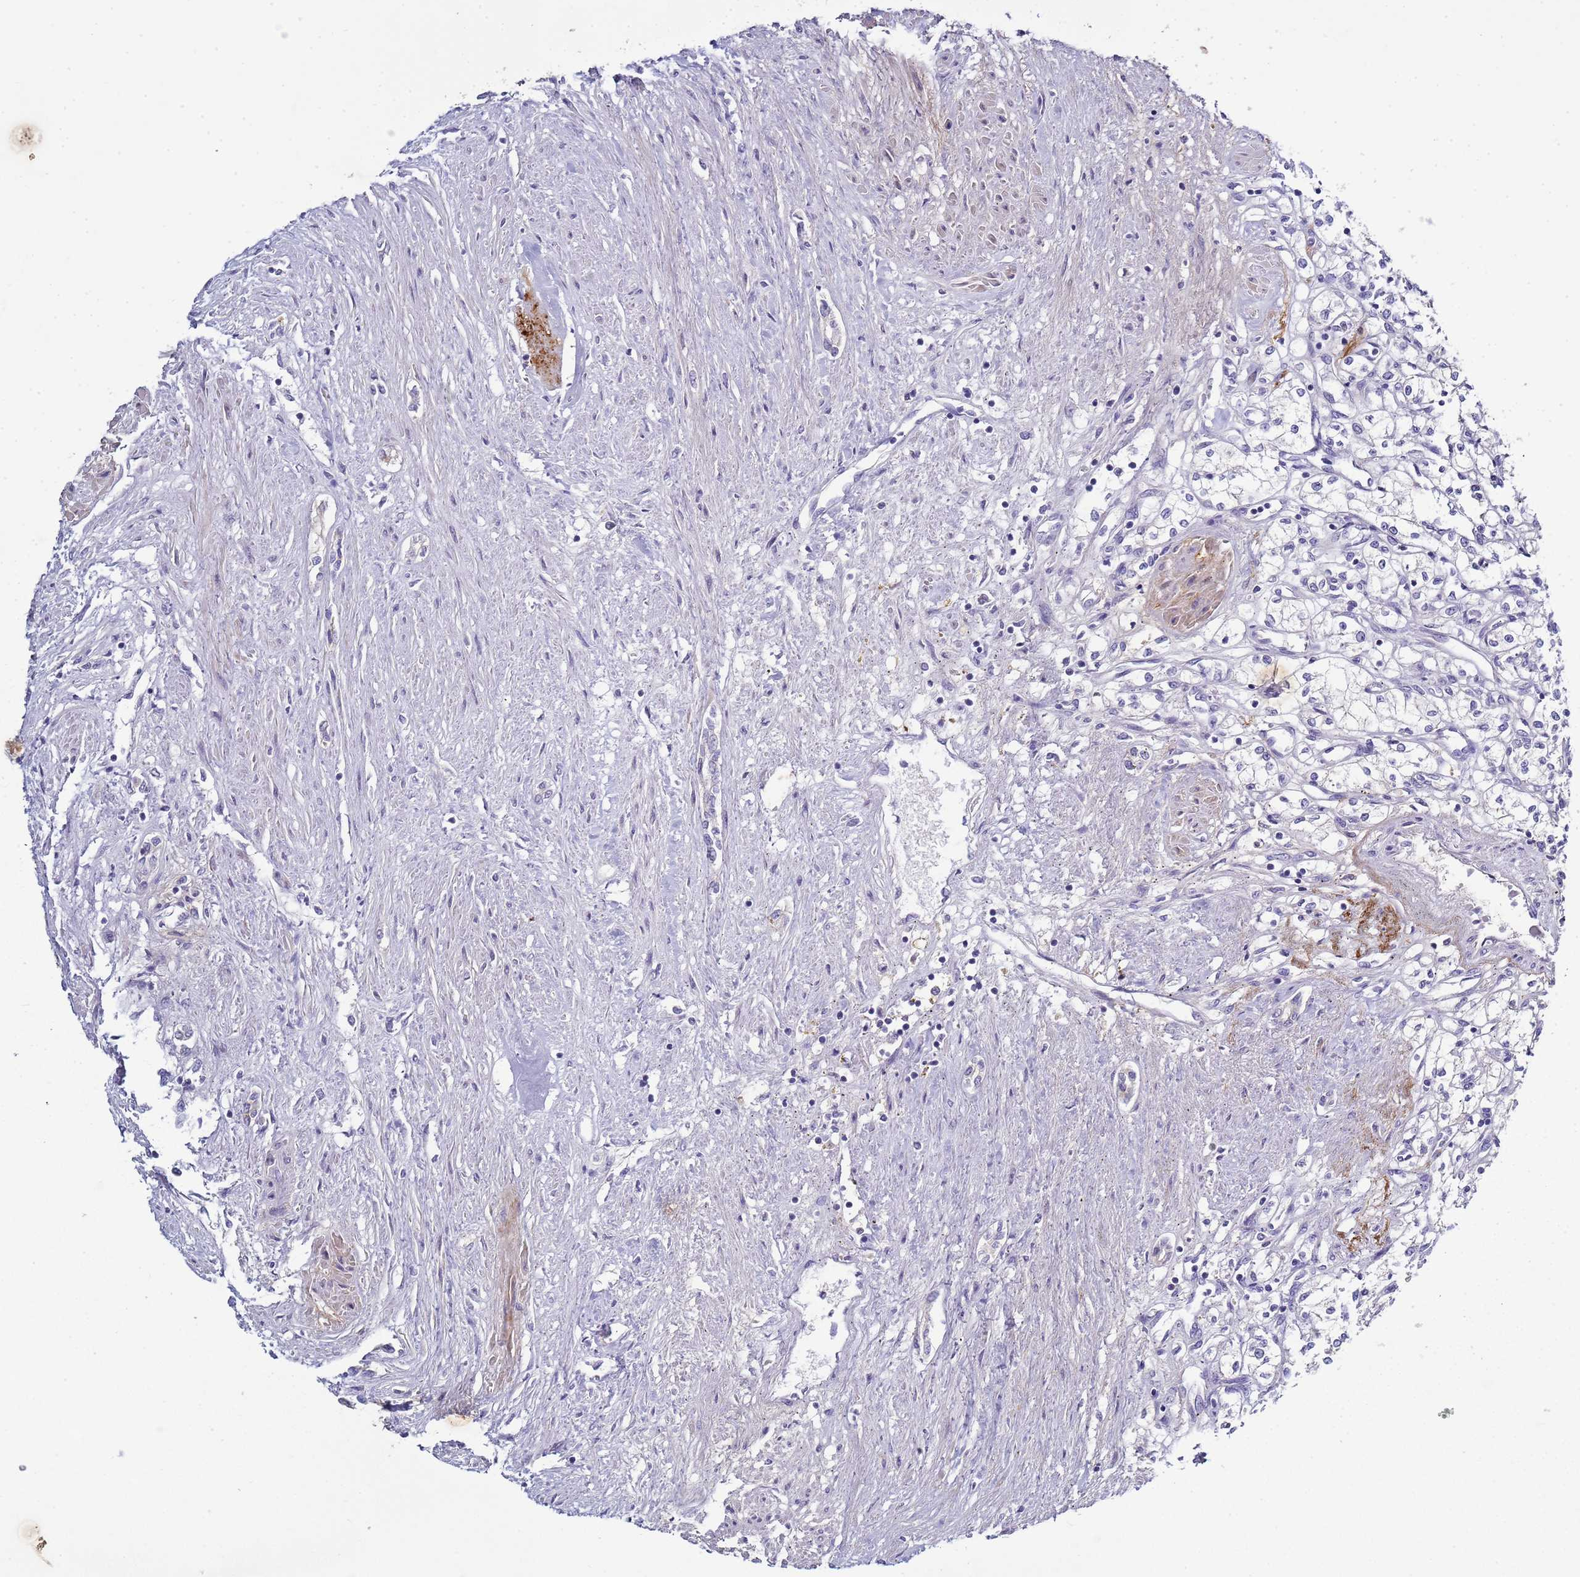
{"staining": {"intensity": "negative", "quantity": "none", "location": "none"}, "tissue": "renal cancer", "cell_type": "Tumor cells", "image_type": "cancer", "snomed": [{"axis": "morphology", "description": "Adenocarcinoma, NOS"}, {"axis": "topography", "description": "Kidney"}], "caption": "High power microscopy image of an immunohistochemistry image of adenocarcinoma (renal), revealing no significant positivity in tumor cells.", "gene": "TRIM51", "patient": {"sex": "male", "age": 59}}